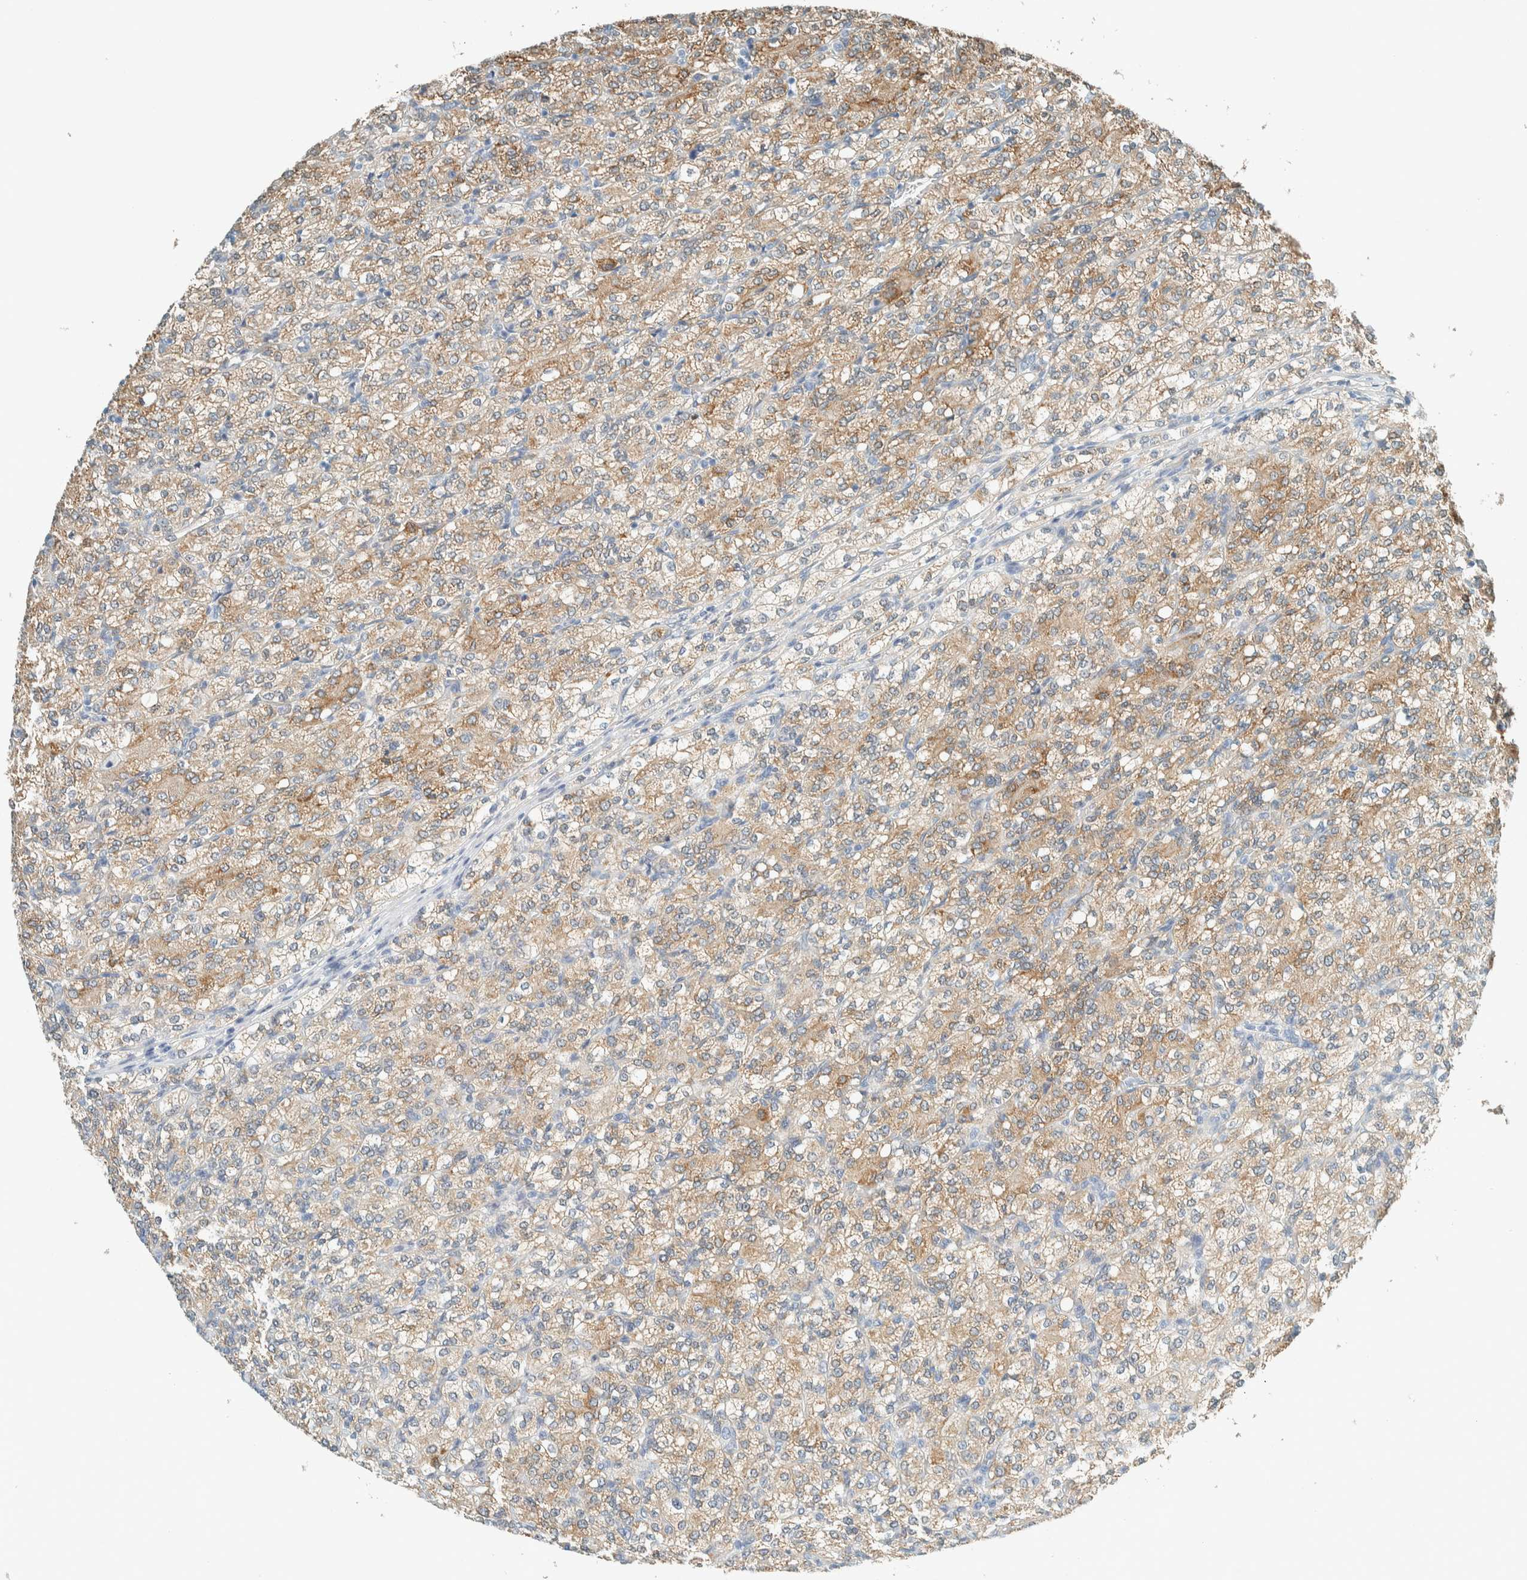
{"staining": {"intensity": "moderate", "quantity": ">75%", "location": "cytoplasmic/membranous"}, "tissue": "renal cancer", "cell_type": "Tumor cells", "image_type": "cancer", "snomed": [{"axis": "morphology", "description": "Adenocarcinoma, NOS"}, {"axis": "topography", "description": "Kidney"}], "caption": "About >75% of tumor cells in renal cancer exhibit moderate cytoplasmic/membranous protein staining as visualized by brown immunohistochemical staining.", "gene": "ALDH7A1", "patient": {"sex": "male", "age": 77}}